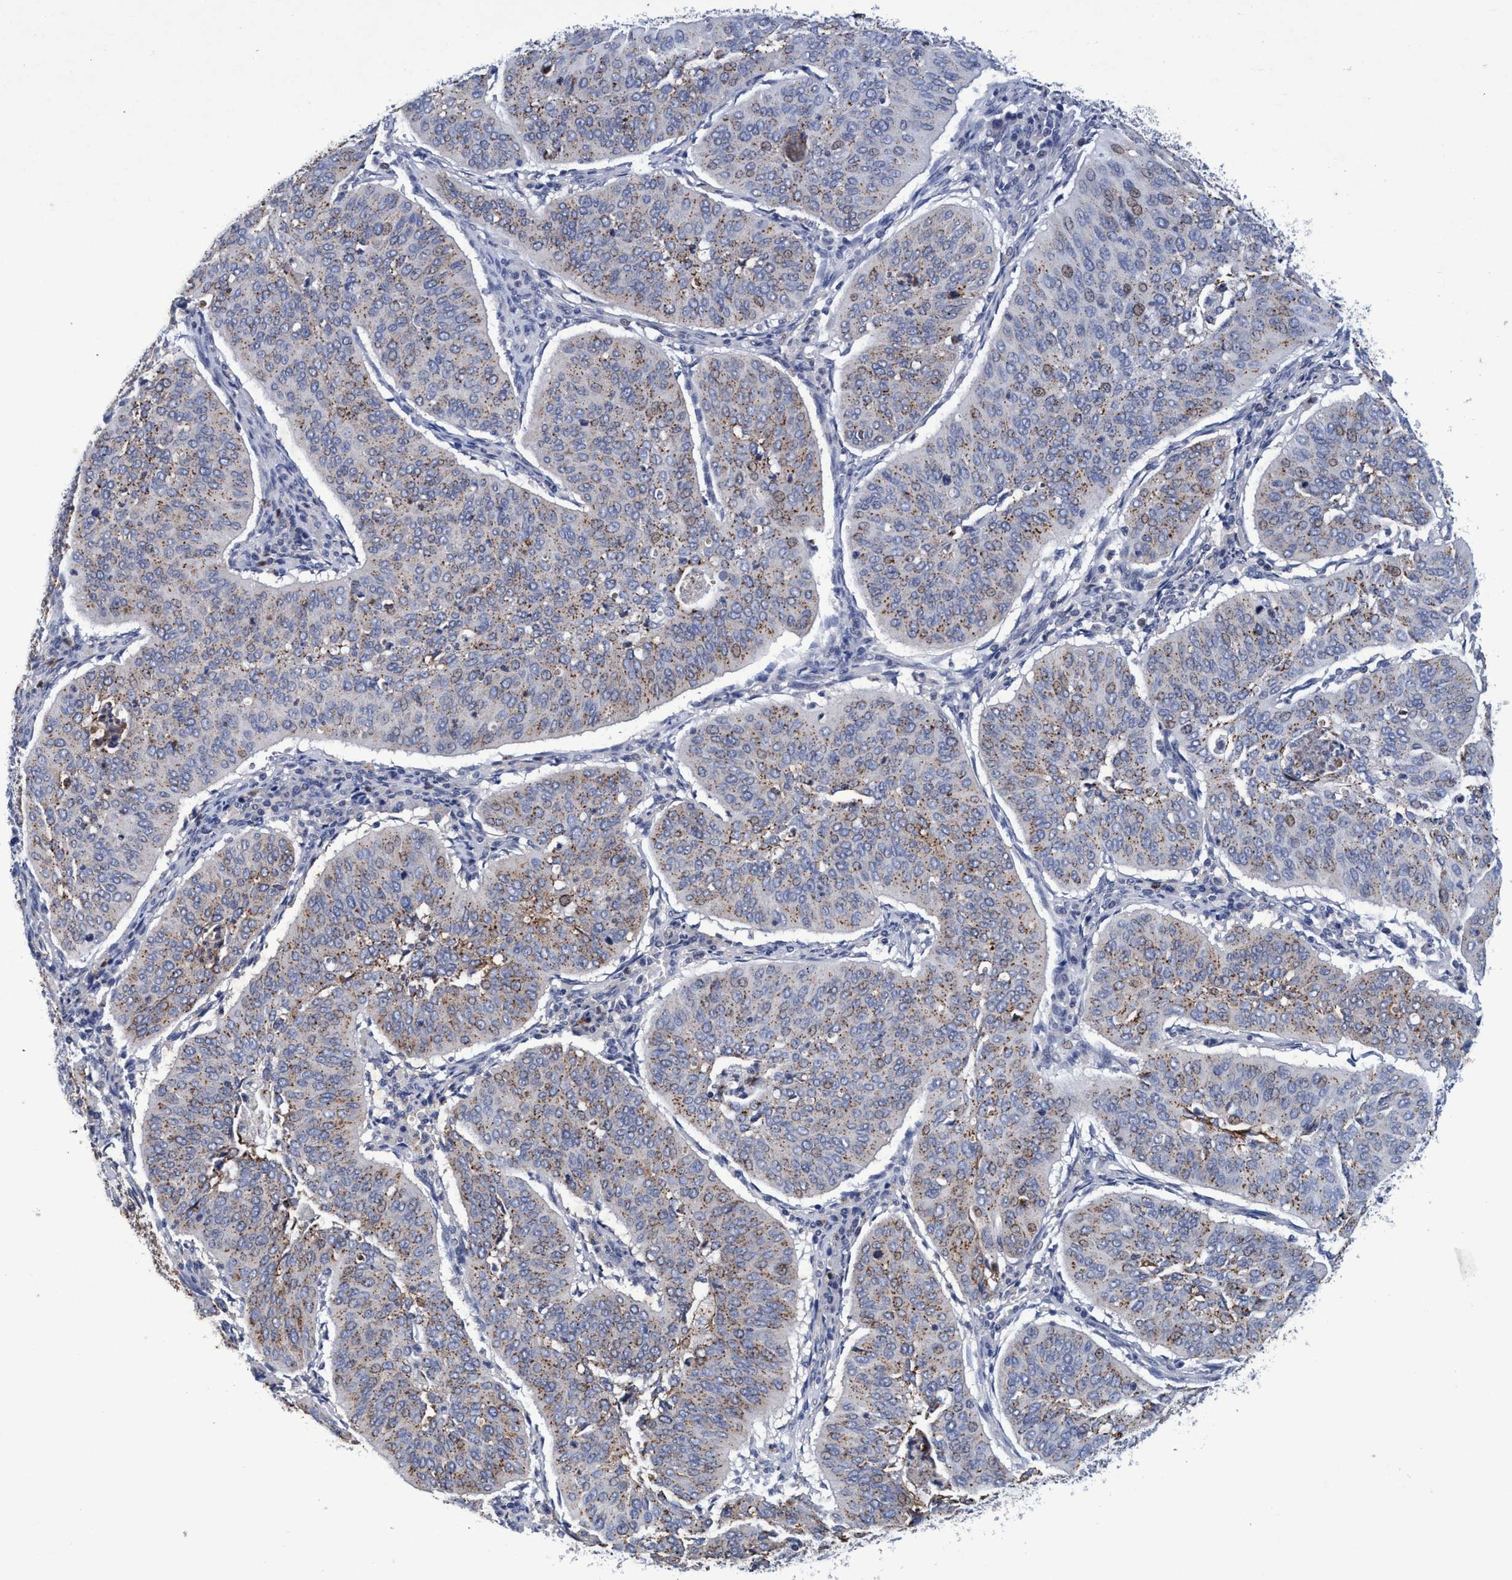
{"staining": {"intensity": "weak", "quantity": ">75%", "location": "cytoplasmic/membranous"}, "tissue": "cervical cancer", "cell_type": "Tumor cells", "image_type": "cancer", "snomed": [{"axis": "morphology", "description": "Normal tissue, NOS"}, {"axis": "morphology", "description": "Squamous cell carcinoma, NOS"}, {"axis": "topography", "description": "Cervix"}], "caption": "Protein expression analysis of human squamous cell carcinoma (cervical) reveals weak cytoplasmic/membranous positivity in about >75% of tumor cells.", "gene": "GRB14", "patient": {"sex": "female", "age": 39}}